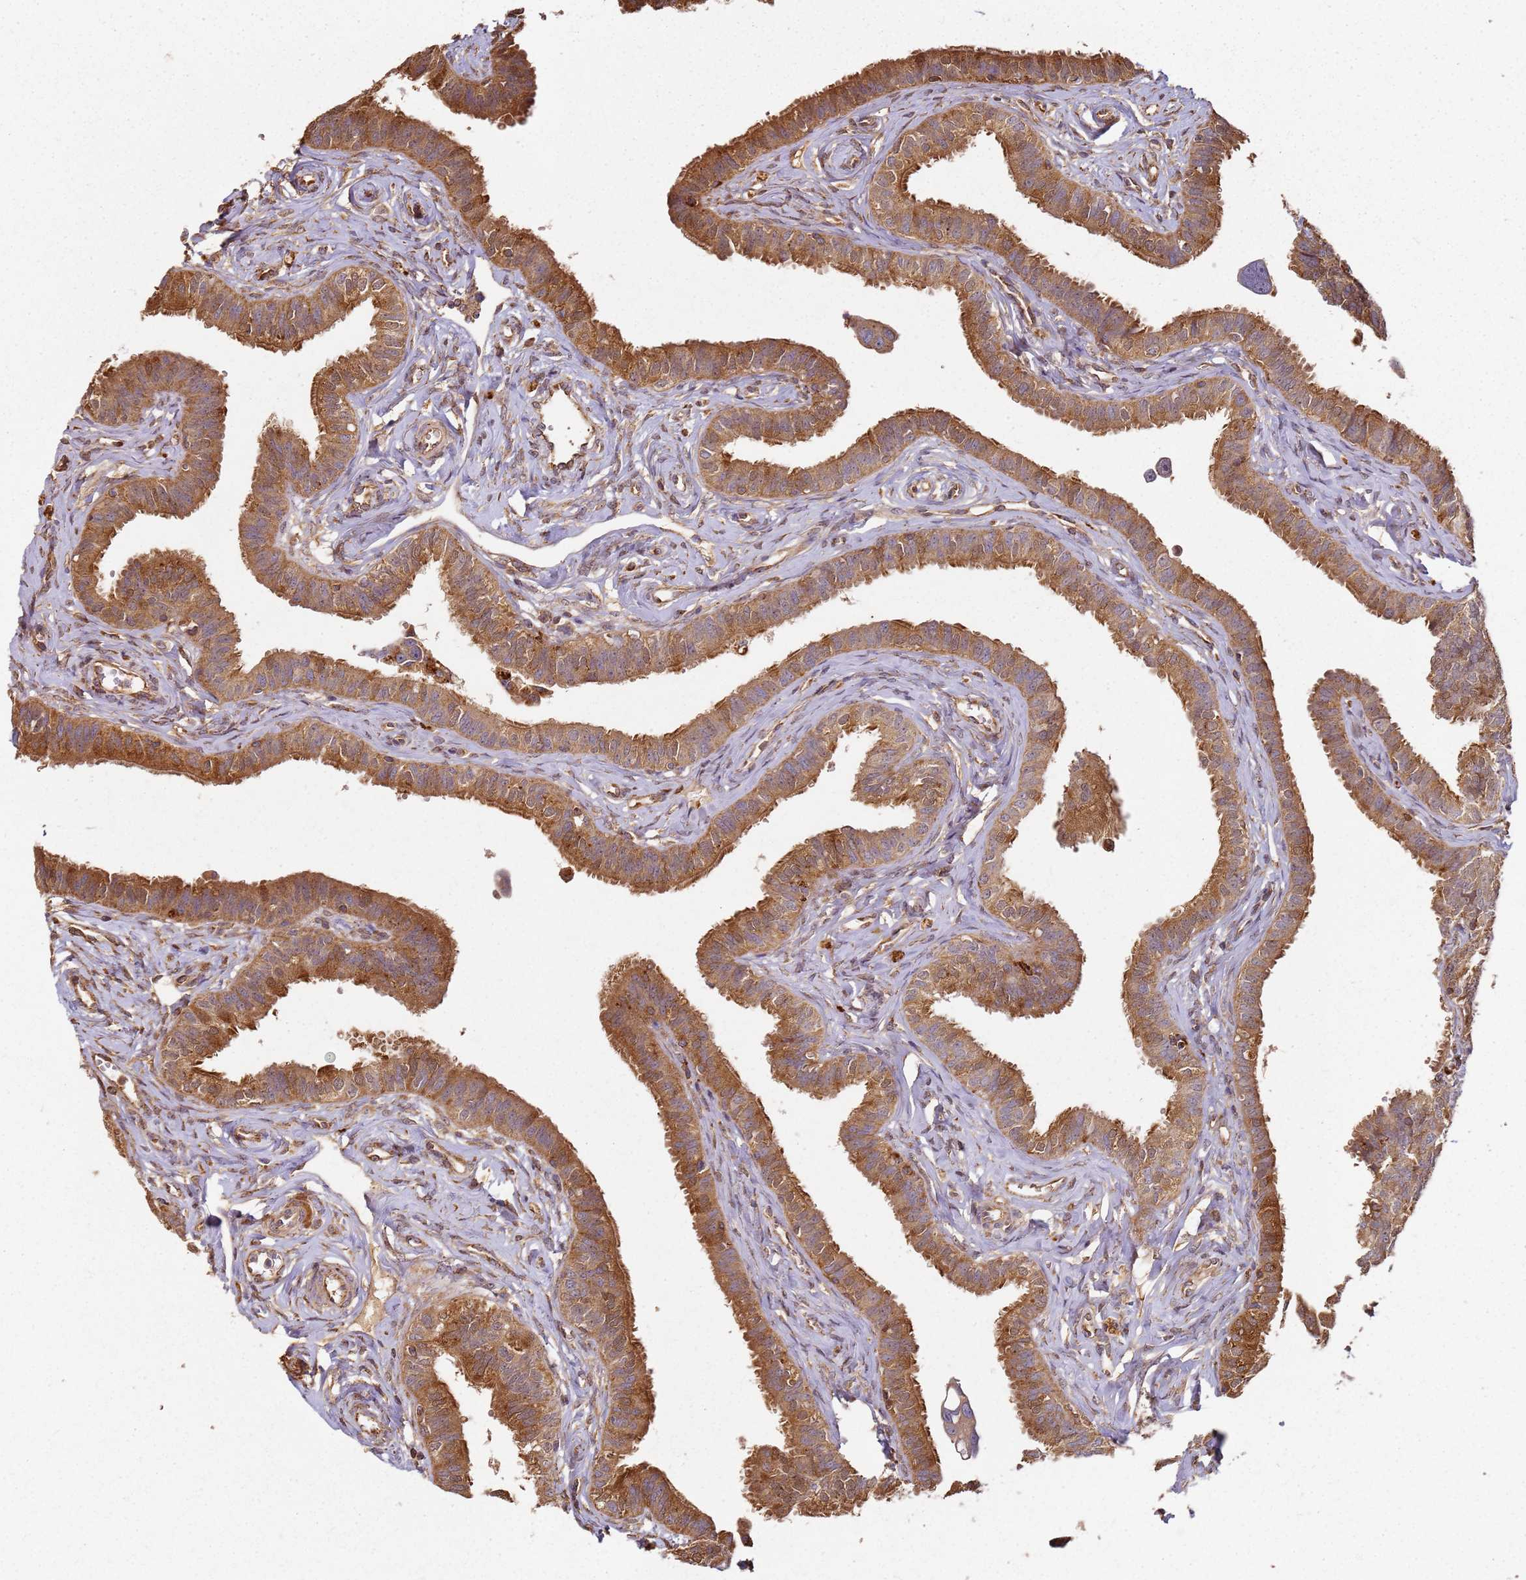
{"staining": {"intensity": "strong", "quantity": ">75%", "location": "cytoplasmic/membranous"}, "tissue": "fallopian tube", "cell_type": "Glandular cells", "image_type": "normal", "snomed": [{"axis": "morphology", "description": "Normal tissue, NOS"}, {"axis": "morphology", "description": "Carcinoma, NOS"}, {"axis": "topography", "description": "Fallopian tube"}, {"axis": "topography", "description": "Ovary"}], "caption": "Protein staining shows strong cytoplasmic/membranous staining in approximately >75% of glandular cells in unremarkable fallopian tube. (Brightfield microscopy of DAB IHC at high magnification).", "gene": "SCGB2B2", "patient": {"sex": "female", "age": 59}}